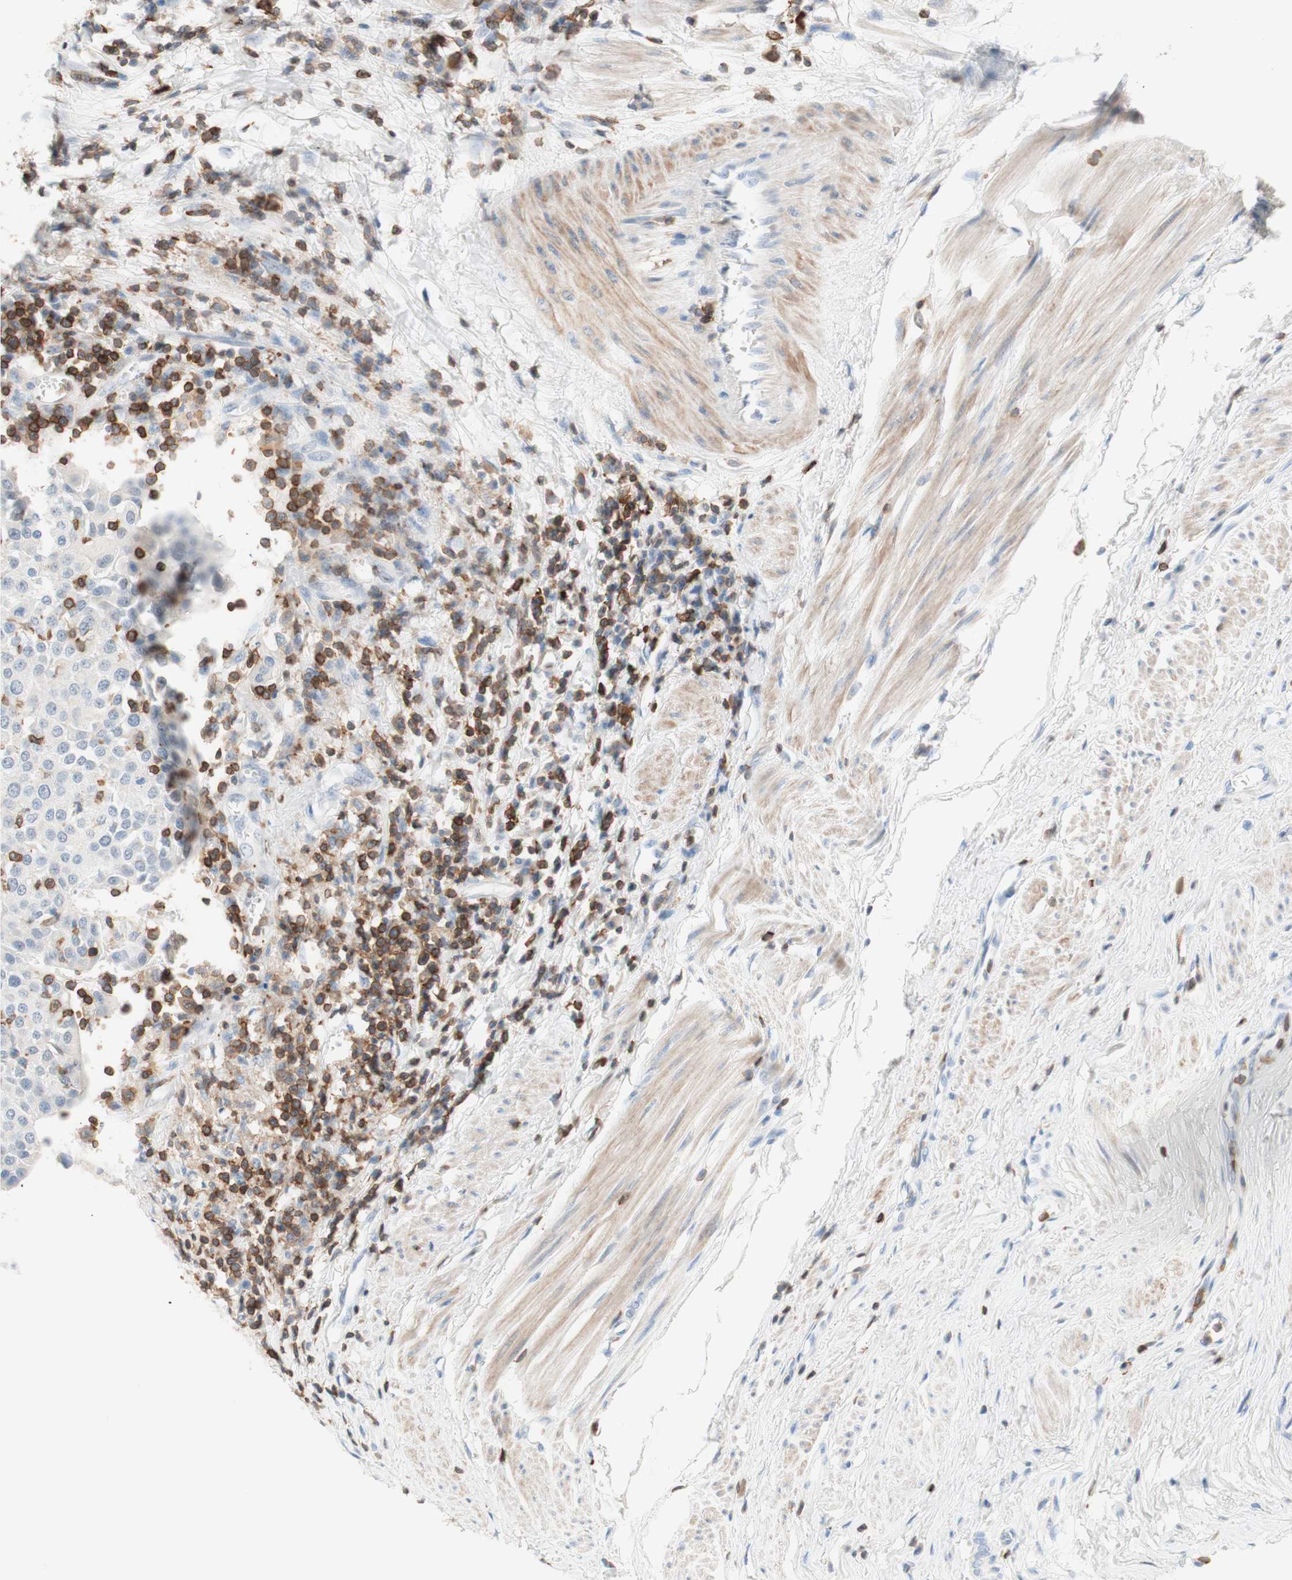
{"staining": {"intensity": "negative", "quantity": "none", "location": "none"}, "tissue": "urothelial cancer", "cell_type": "Tumor cells", "image_type": "cancer", "snomed": [{"axis": "morphology", "description": "Urothelial carcinoma, High grade"}, {"axis": "topography", "description": "Urinary bladder"}], "caption": "Immunohistochemical staining of human urothelial cancer displays no significant positivity in tumor cells.", "gene": "SPINK6", "patient": {"sex": "female", "age": 85}}